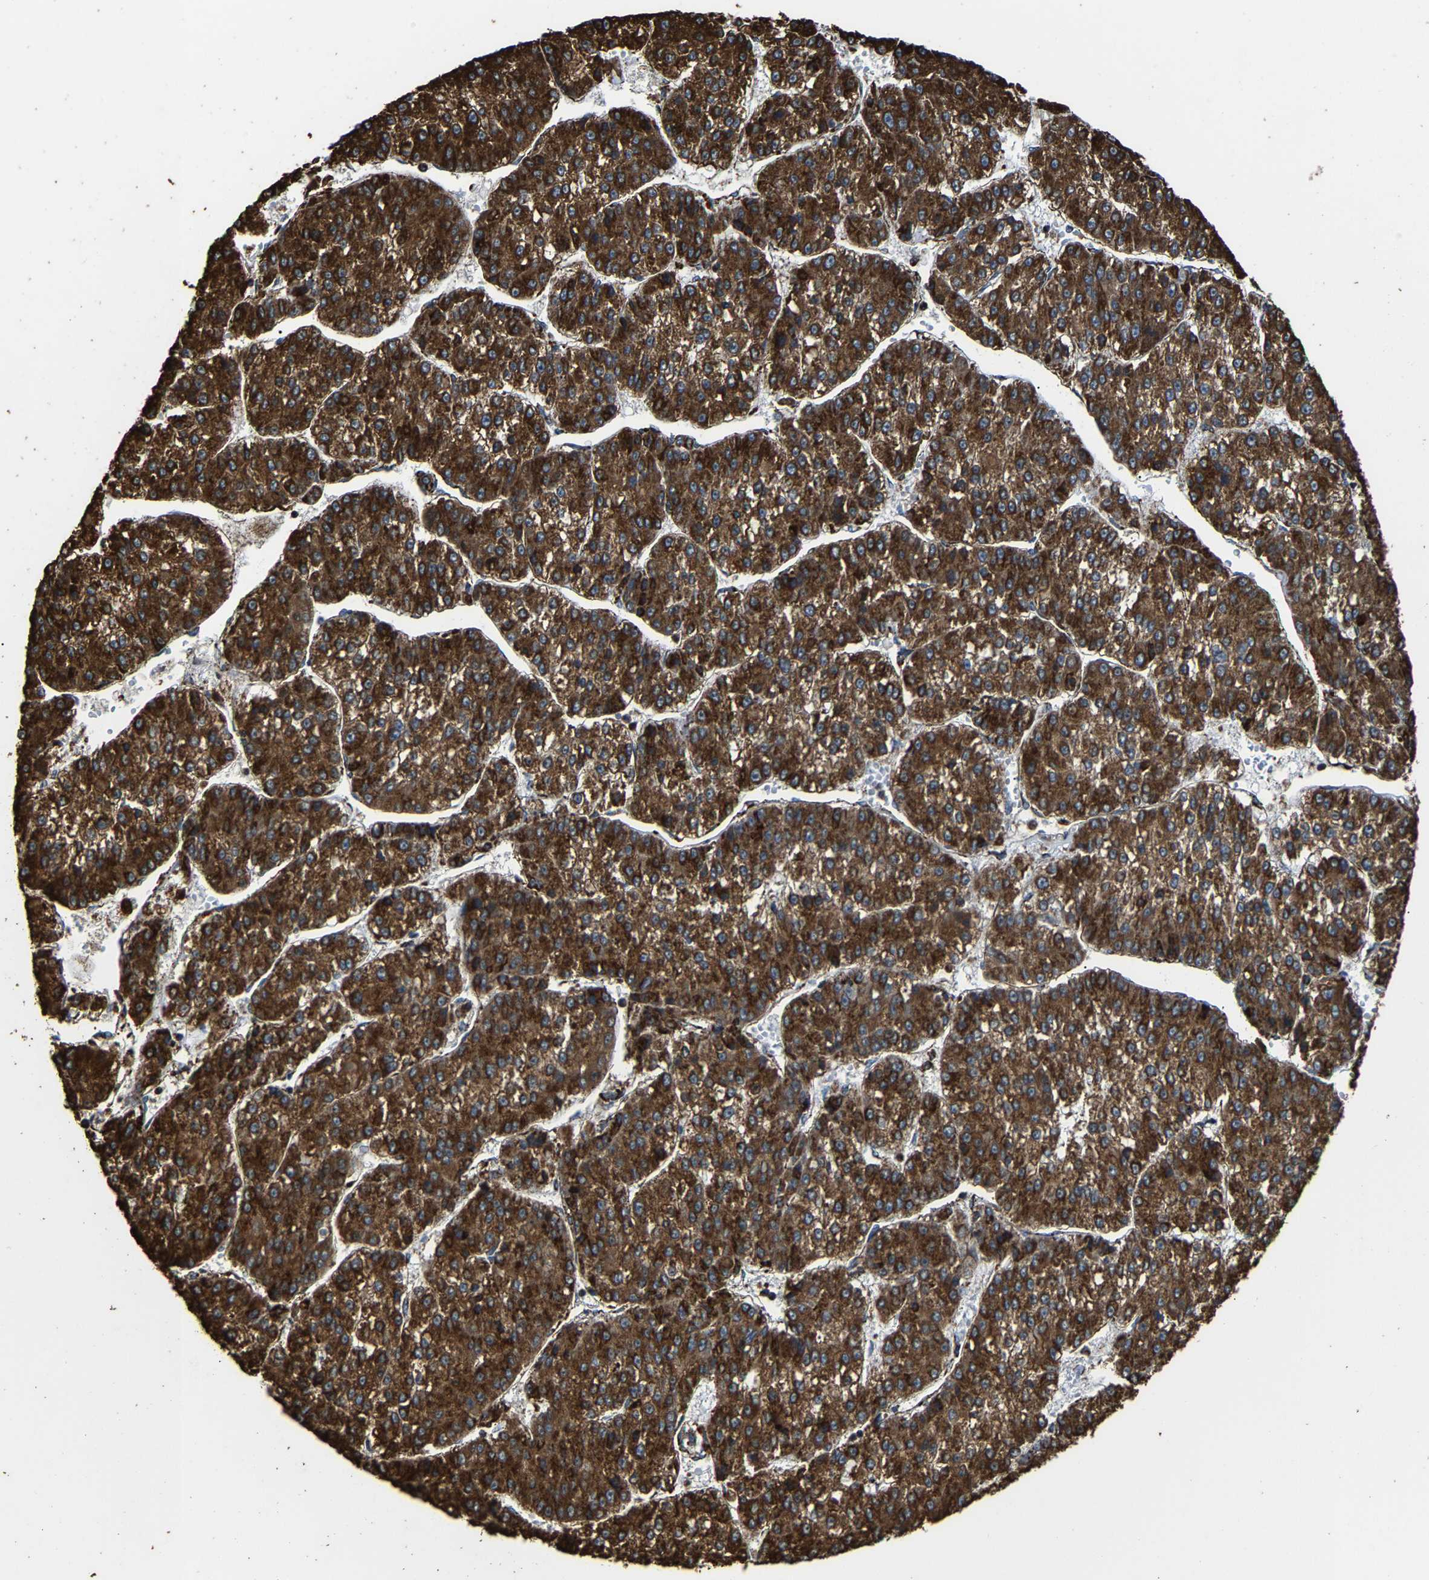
{"staining": {"intensity": "strong", "quantity": ">75%", "location": "cytoplasmic/membranous"}, "tissue": "liver cancer", "cell_type": "Tumor cells", "image_type": "cancer", "snomed": [{"axis": "morphology", "description": "Carcinoma, Hepatocellular, NOS"}, {"axis": "topography", "description": "Liver"}], "caption": "Strong cytoplasmic/membranous positivity is appreciated in about >75% of tumor cells in liver cancer.", "gene": "NDUFV3", "patient": {"sex": "female", "age": 73}}